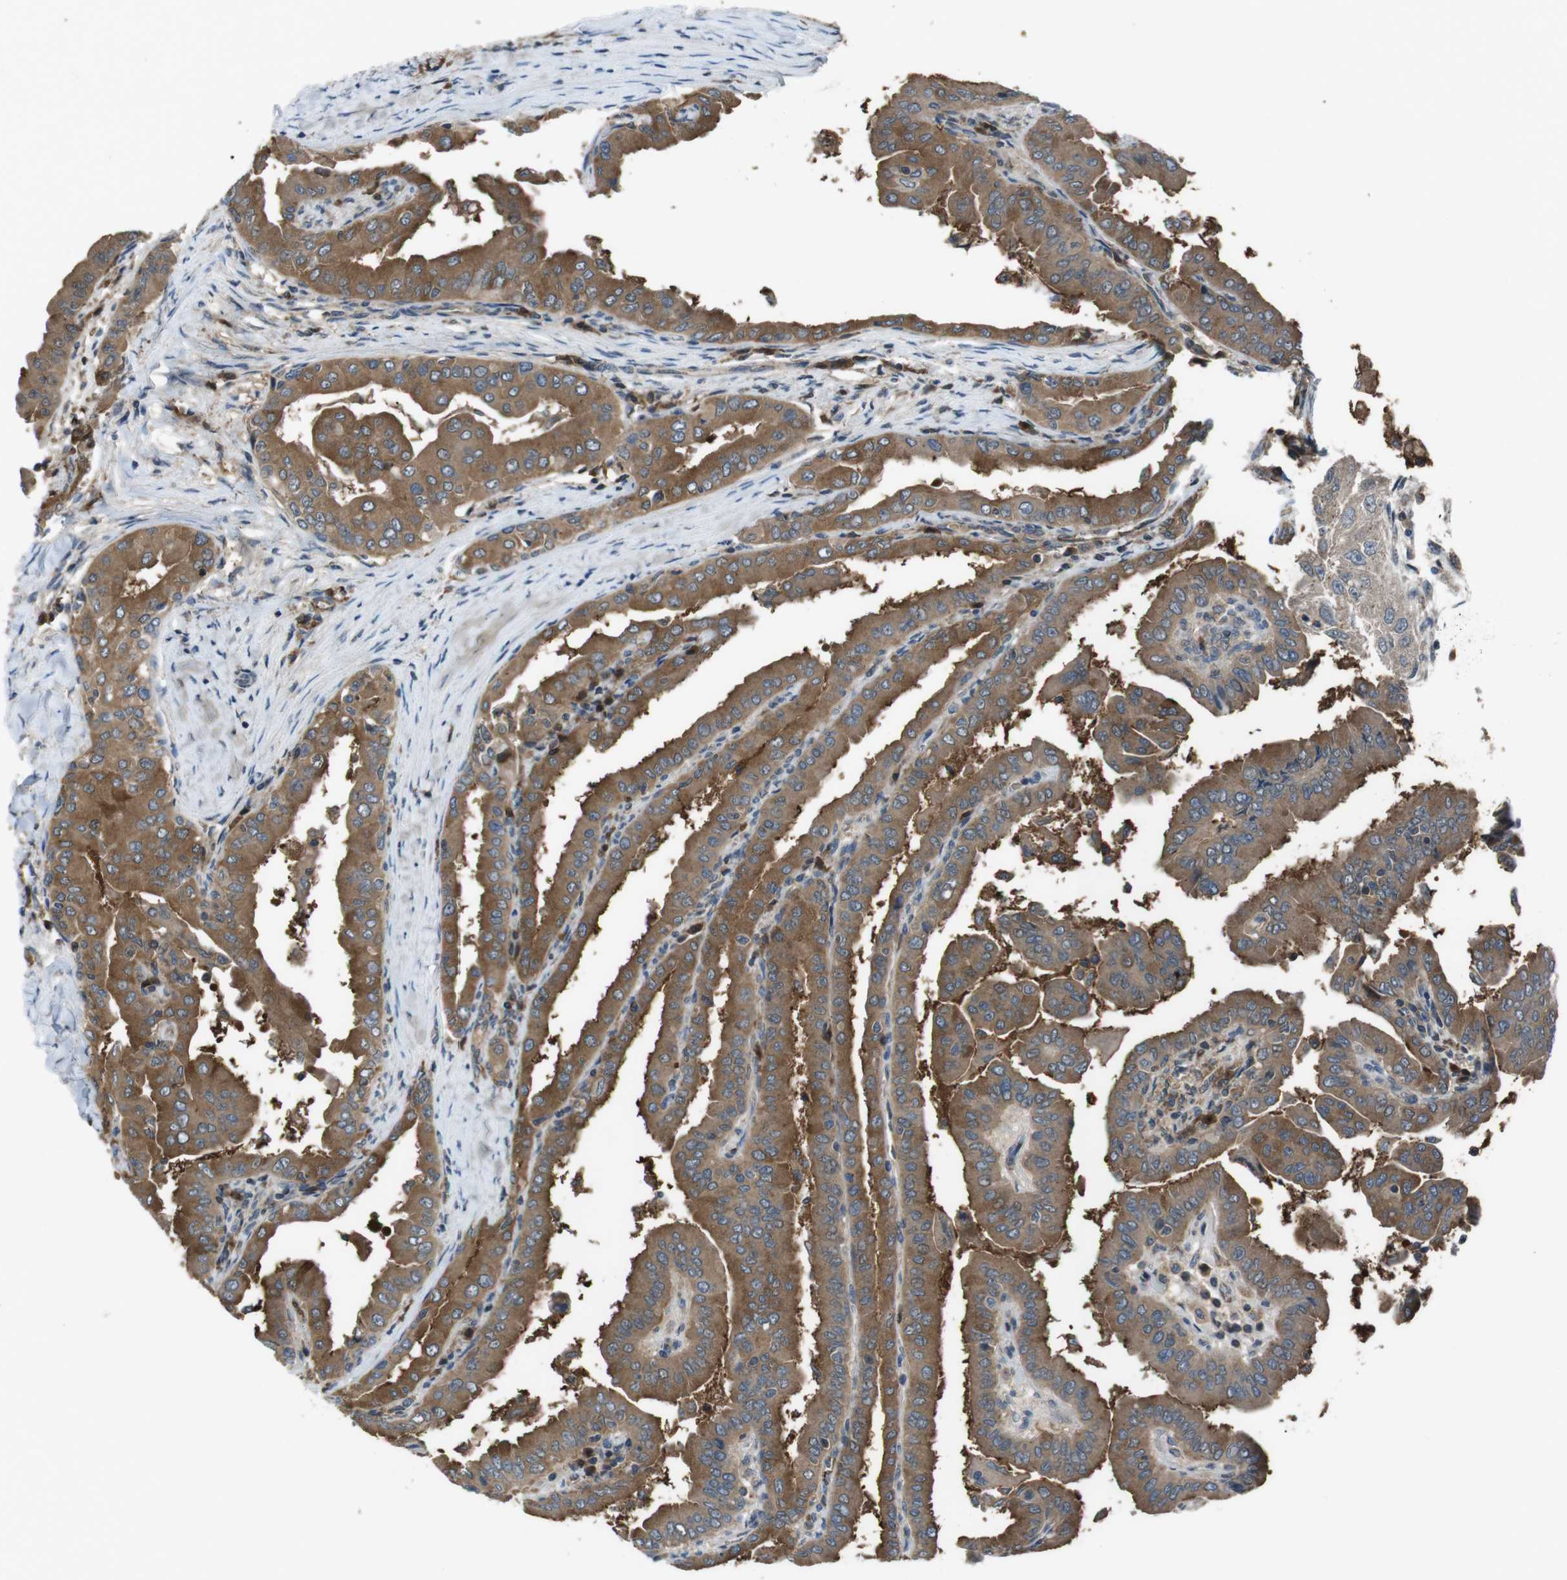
{"staining": {"intensity": "moderate", "quantity": ">75%", "location": "cytoplasmic/membranous"}, "tissue": "thyroid cancer", "cell_type": "Tumor cells", "image_type": "cancer", "snomed": [{"axis": "morphology", "description": "Papillary adenocarcinoma, NOS"}, {"axis": "topography", "description": "Thyroid gland"}], "caption": "Thyroid cancer tissue shows moderate cytoplasmic/membranous positivity in about >75% of tumor cells, visualized by immunohistochemistry.", "gene": "SLC22A23", "patient": {"sex": "male", "age": 33}}